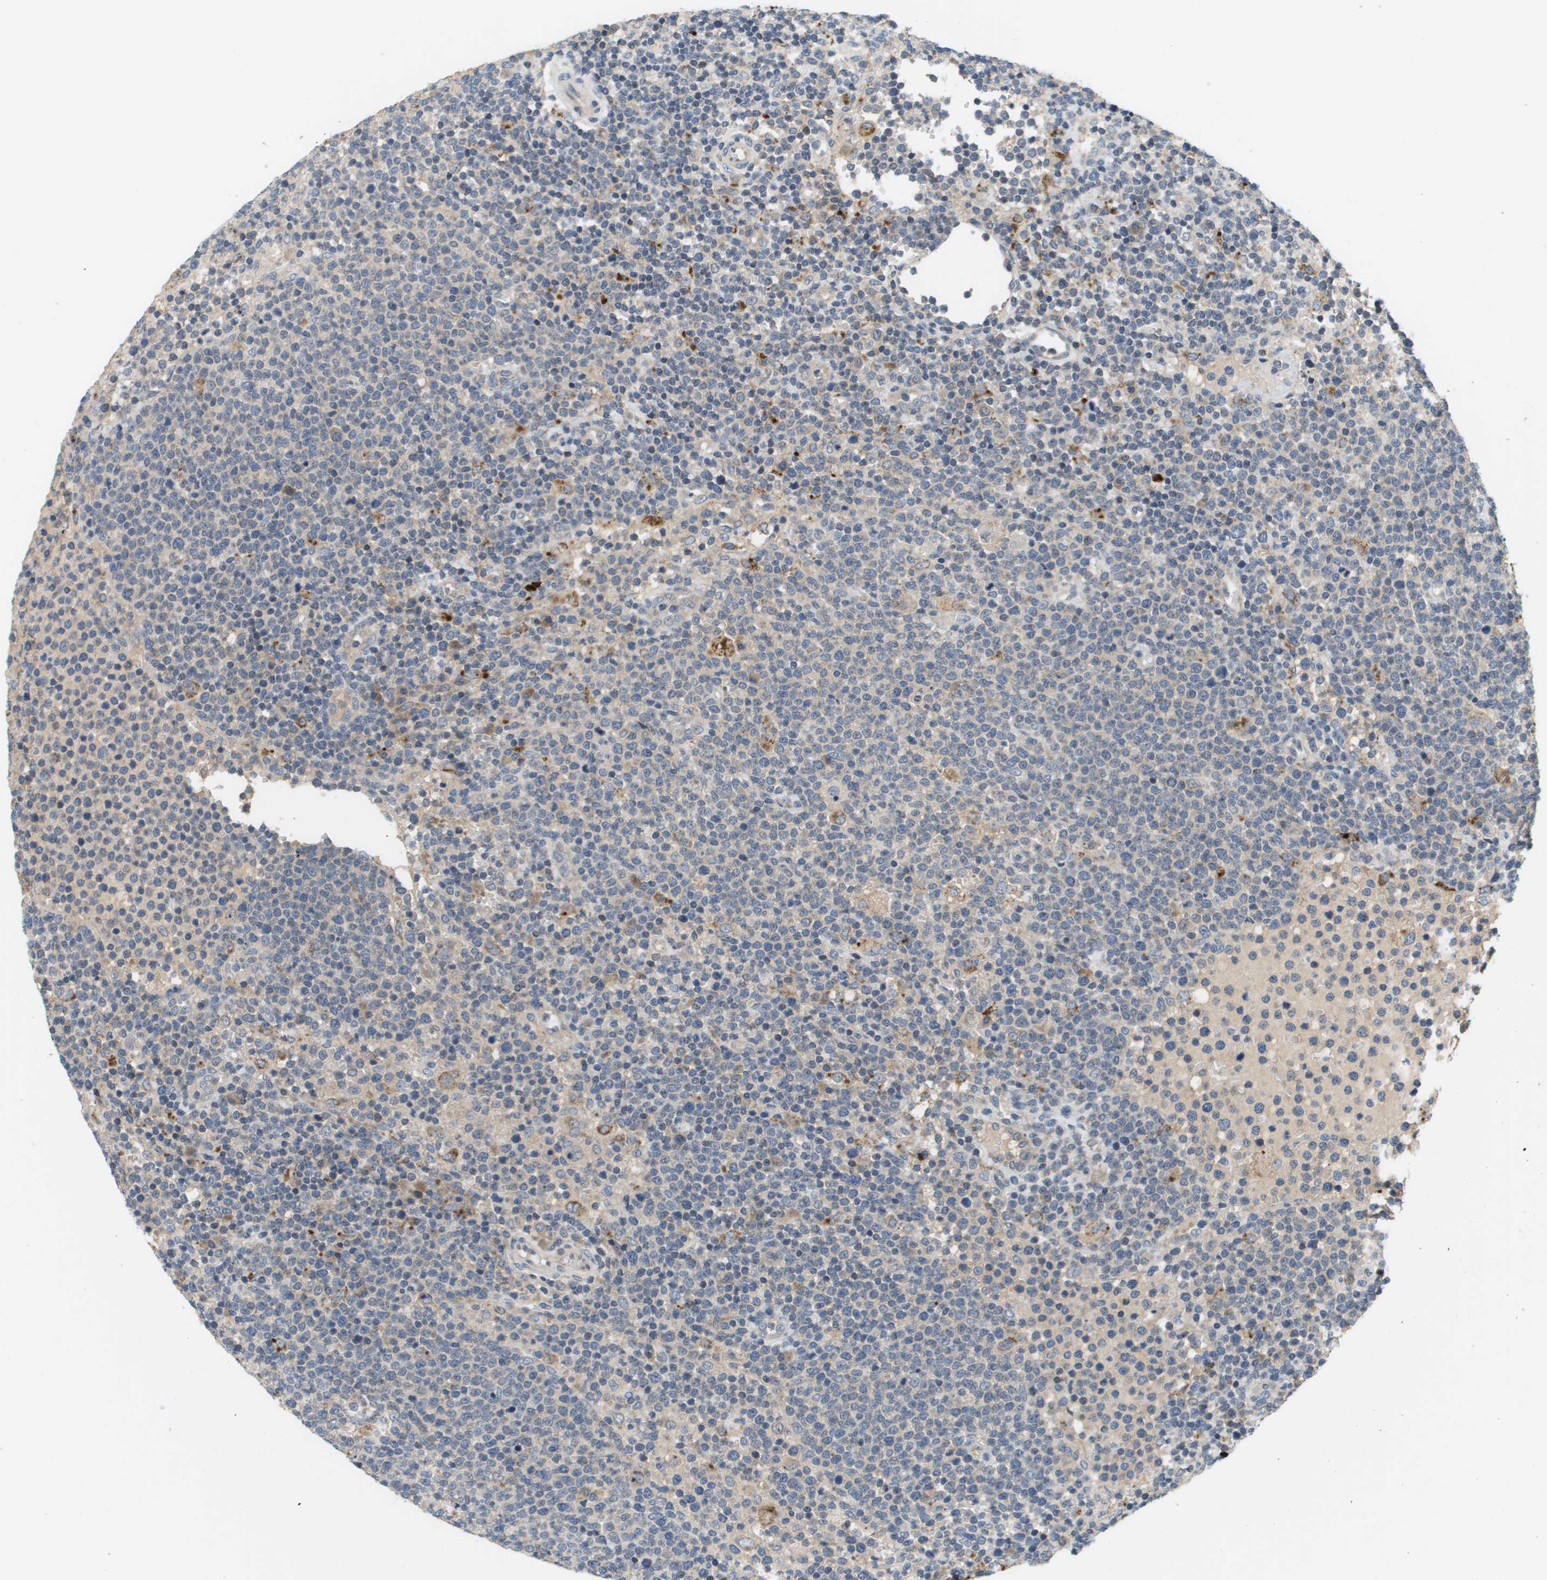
{"staining": {"intensity": "negative", "quantity": "none", "location": "none"}, "tissue": "lymphoma", "cell_type": "Tumor cells", "image_type": "cancer", "snomed": [{"axis": "morphology", "description": "Malignant lymphoma, non-Hodgkin's type, High grade"}, {"axis": "topography", "description": "Lymph node"}], "caption": "IHC image of neoplastic tissue: malignant lymphoma, non-Hodgkin's type (high-grade) stained with DAB exhibits no significant protein expression in tumor cells. (DAB (3,3'-diaminobenzidine) immunohistochemistry (IHC), high magnification).", "gene": "SLC25A20", "patient": {"sex": "male", "age": 61}}